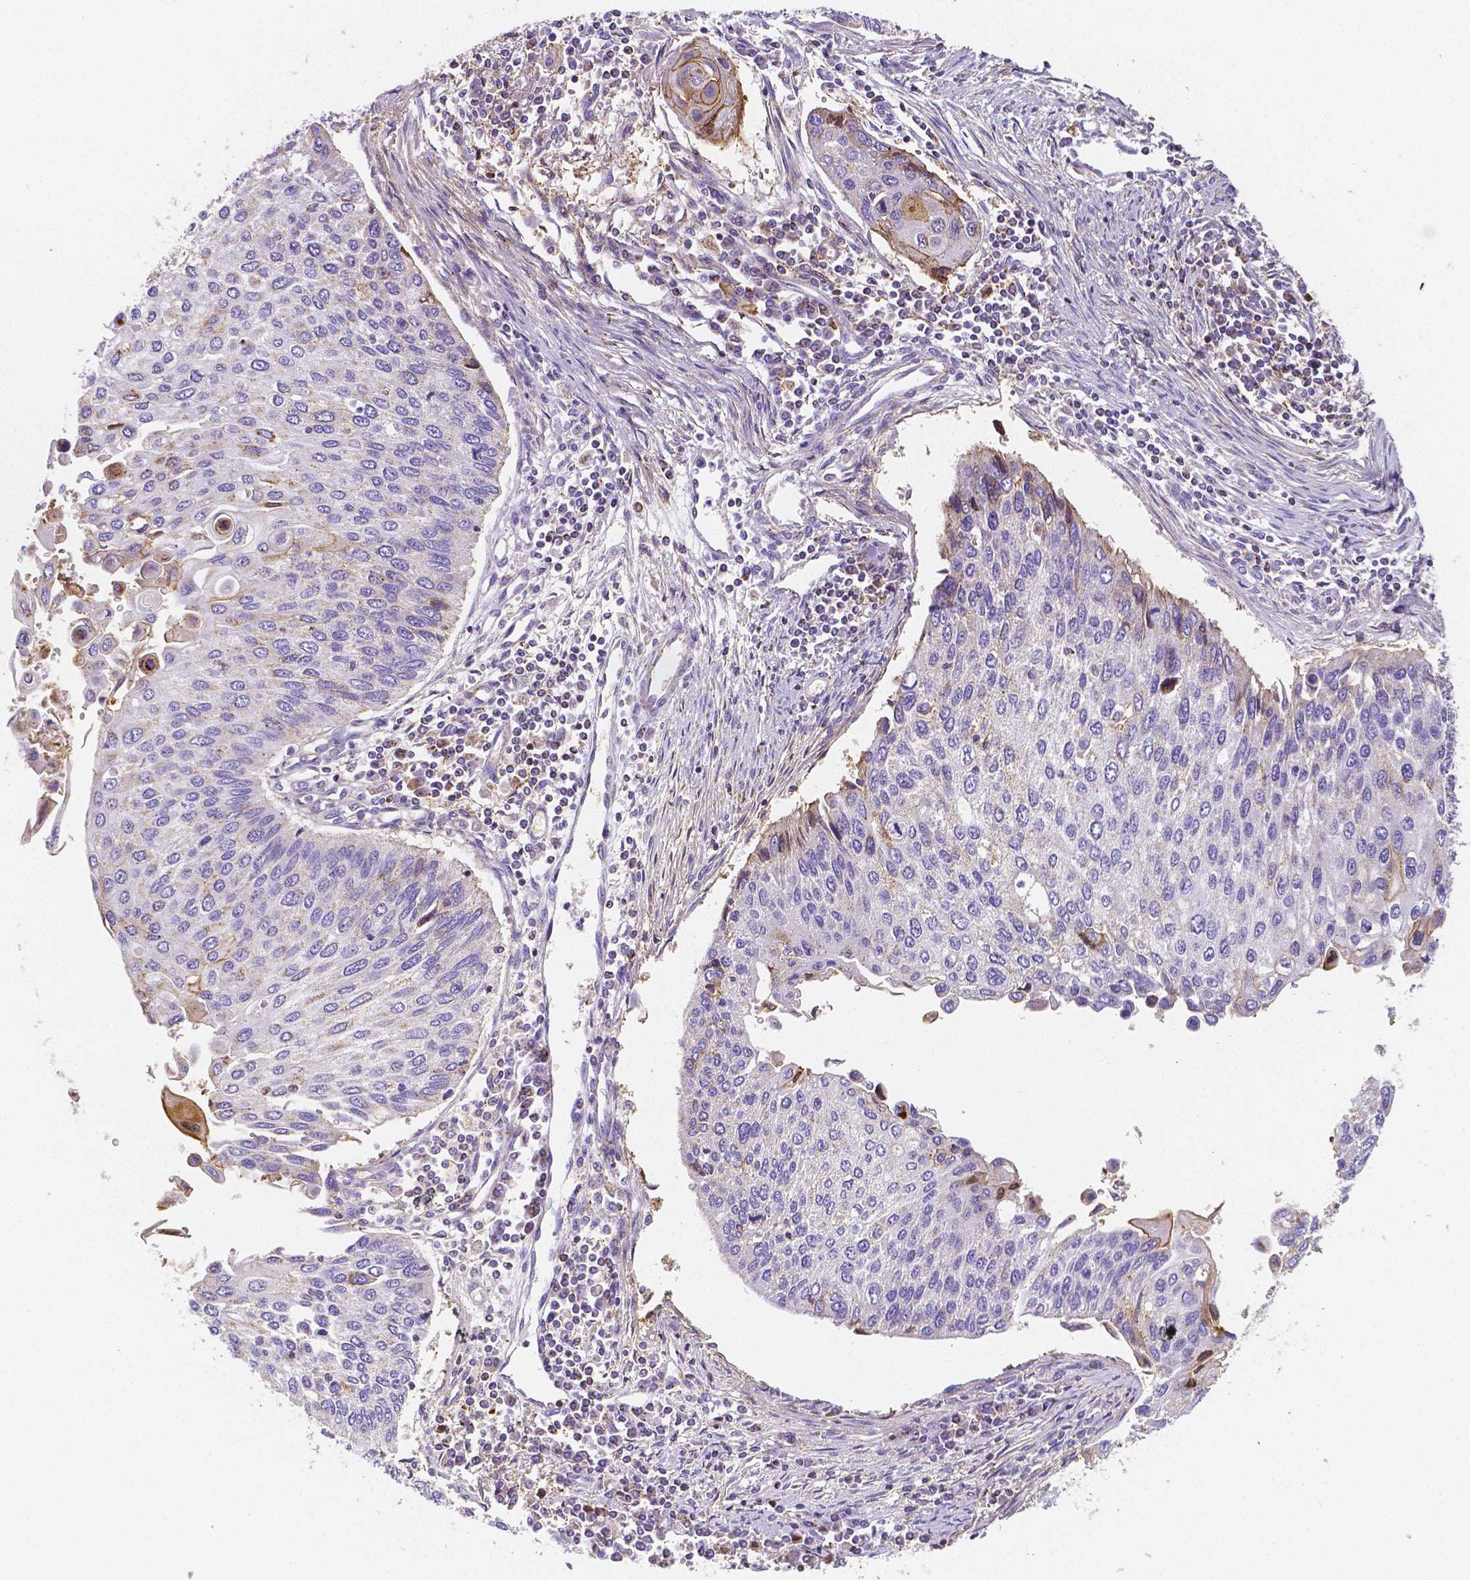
{"staining": {"intensity": "negative", "quantity": "none", "location": "none"}, "tissue": "lung cancer", "cell_type": "Tumor cells", "image_type": "cancer", "snomed": [{"axis": "morphology", "description": "Squamous cell carcinoma, NOS"}, {"axis": "morphology", "description": "Squamous cell carcinoma, metastatic, NOS"}, {"axis": "topography", "description": "Lung"}], "caption": "IHC micrograph of neoplastic tissue: human lung metastatic squamous cell carcinoma stained with DAB (3,3'-diaminobenzidine) demonstrates no significant protein expression in tumor cells.", "gene": "GABRD", "patient": {"sex": "male", "age": 63}}